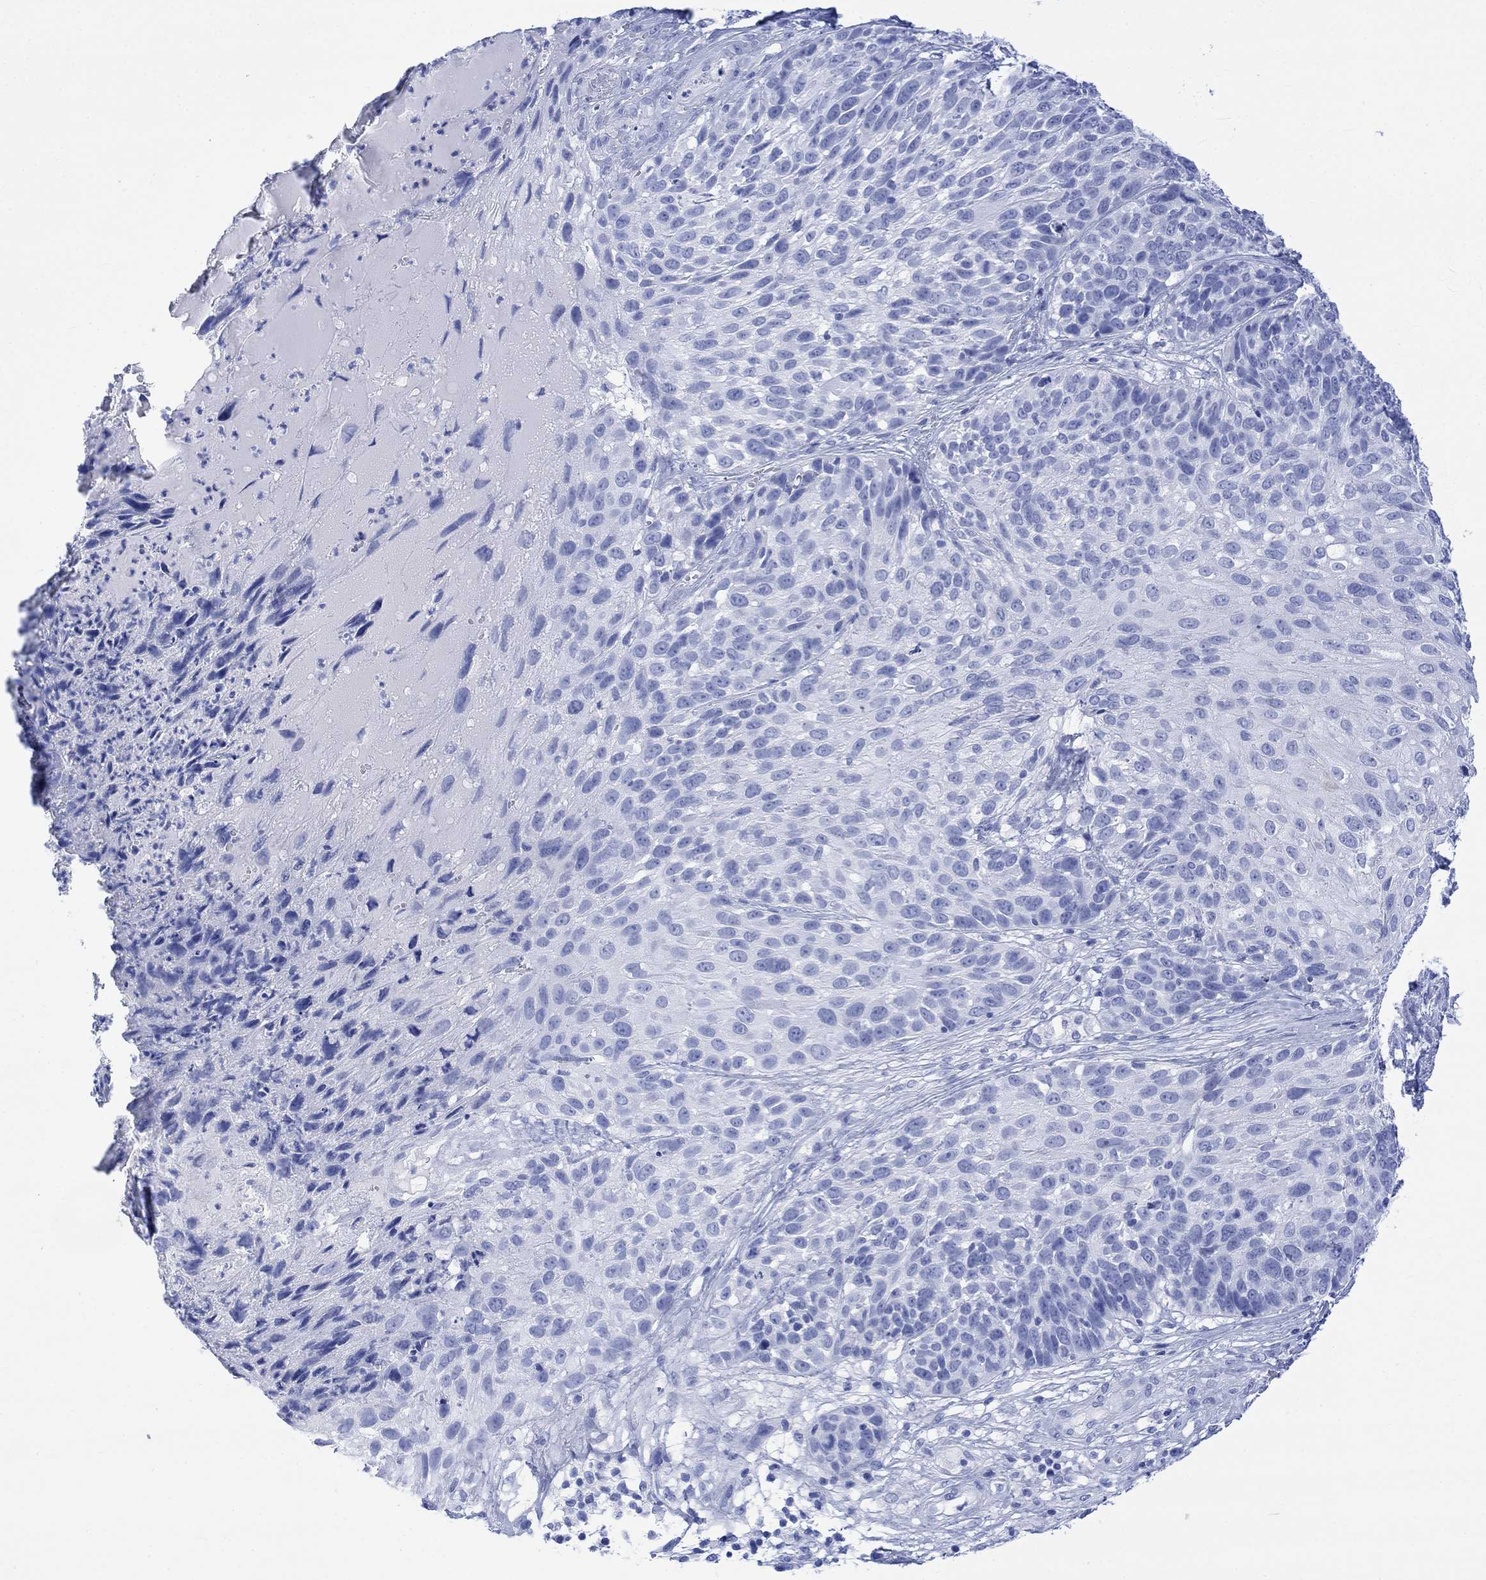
{"staining": {"intensity": "negative", "quantity": "none", "location": "none"}, "tissue": "skin cancer", "cell_type": "Tumor cells", "image_type": "cancer", "snomed": [{"axis": "morphology", "description": "Squamous cell carcinoma, NOS"}, {"axis": "topography", "description": "Skin"}], "caption": "This is an immunohistochemistry (IHC) image of skin squamous cell carcinoma. There is no expression in tumor cells.", "gene": "CELF4", "patient": {"sex": "male", "age": 92}}